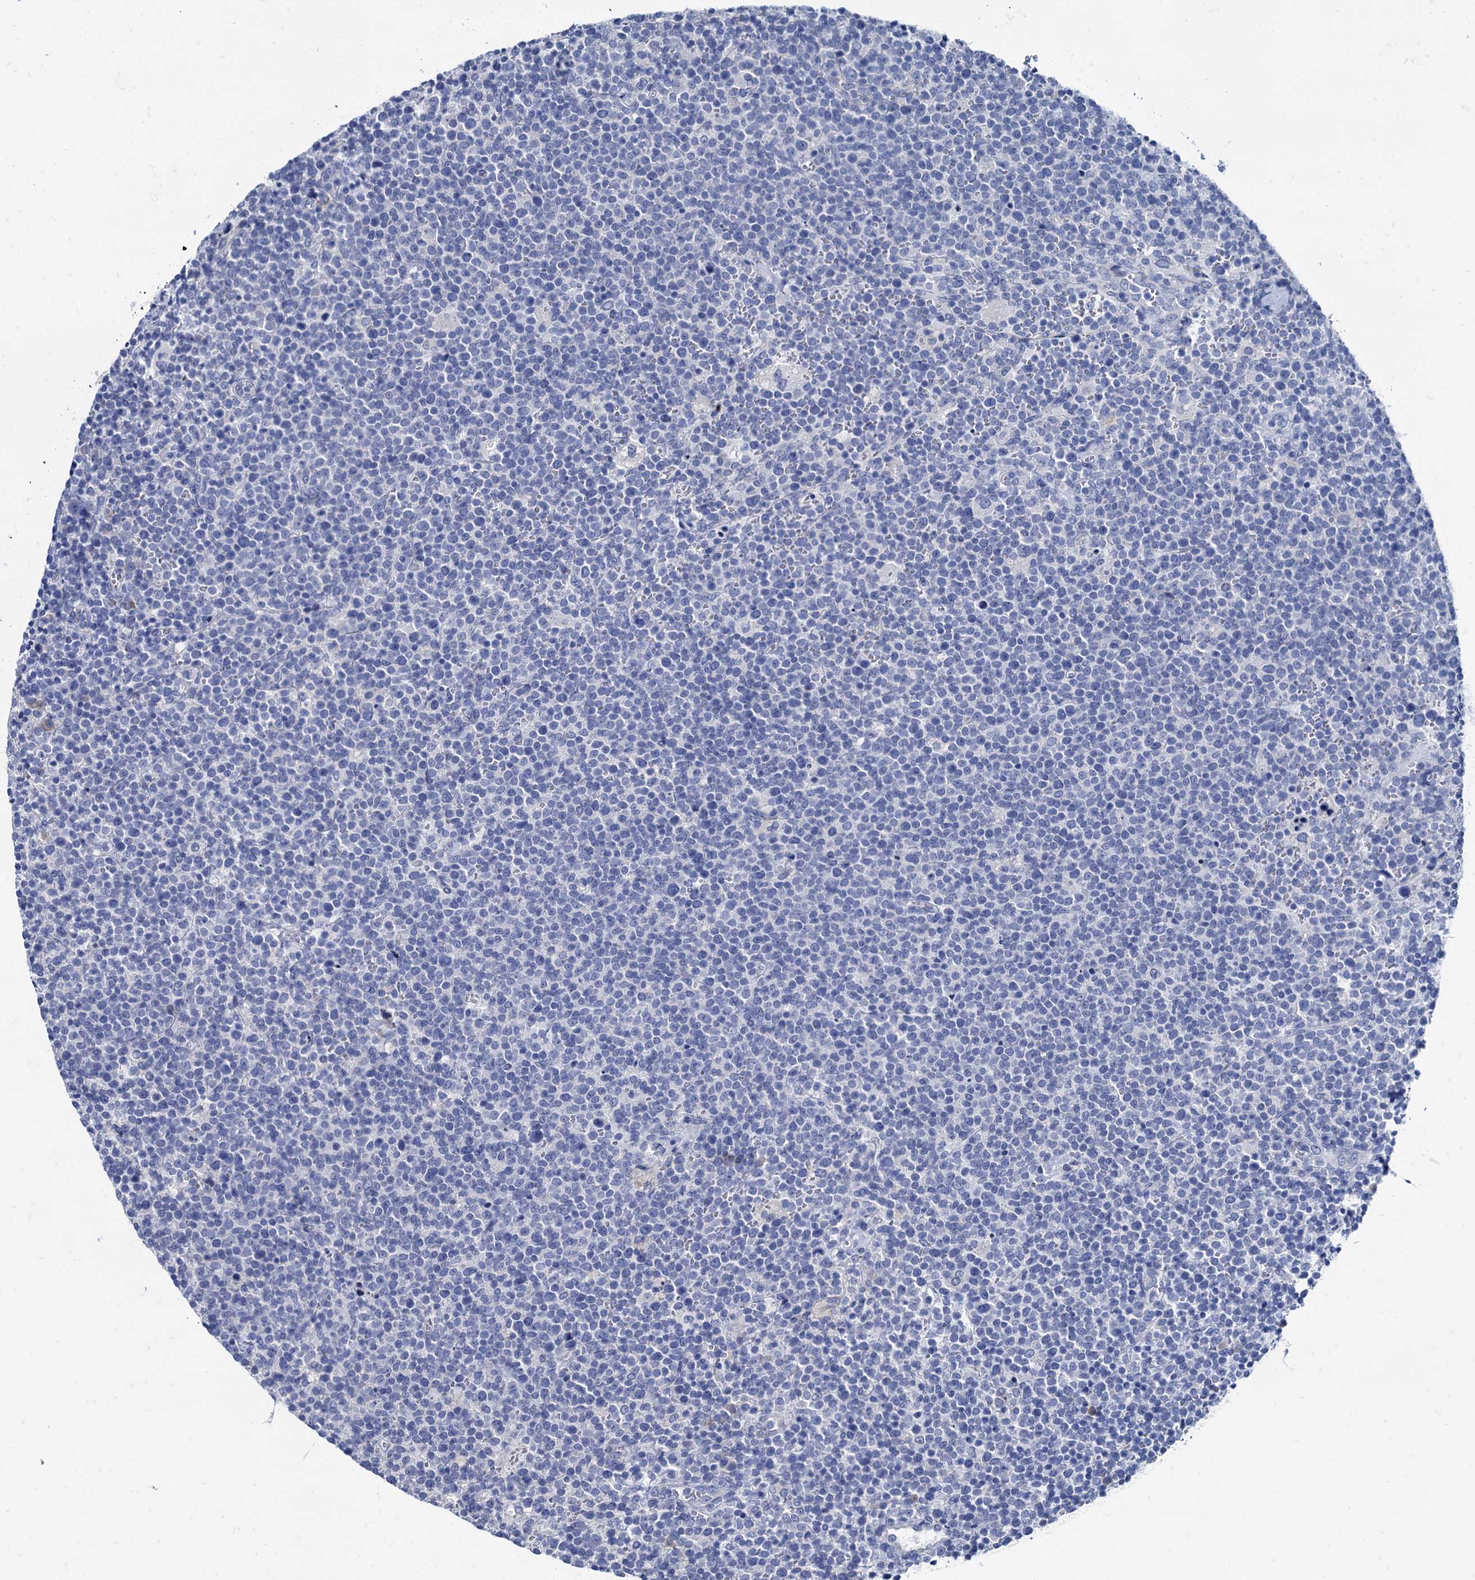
{"staining": {"intensity": "negative", "quantity": "none", "location": "none"}, "tissue": "lymphoma", "cell_type": "Tumor cells", "image_type": "cancer", "snomed": [{"axis": "morphology", "description": "Malignant lymphoma, non-Hodgkin's type, High grade"}, {"axis": "topography", "description": "Lymph node"}], "caption": "A high-resolution image shows IHC staining of malignant lymphoma, non-Hodgkin's type (high-grade), which shows no significant staining in tumor cells.", "gene": "FOXR2", "patient": {"sex": "male", "age": 61}}